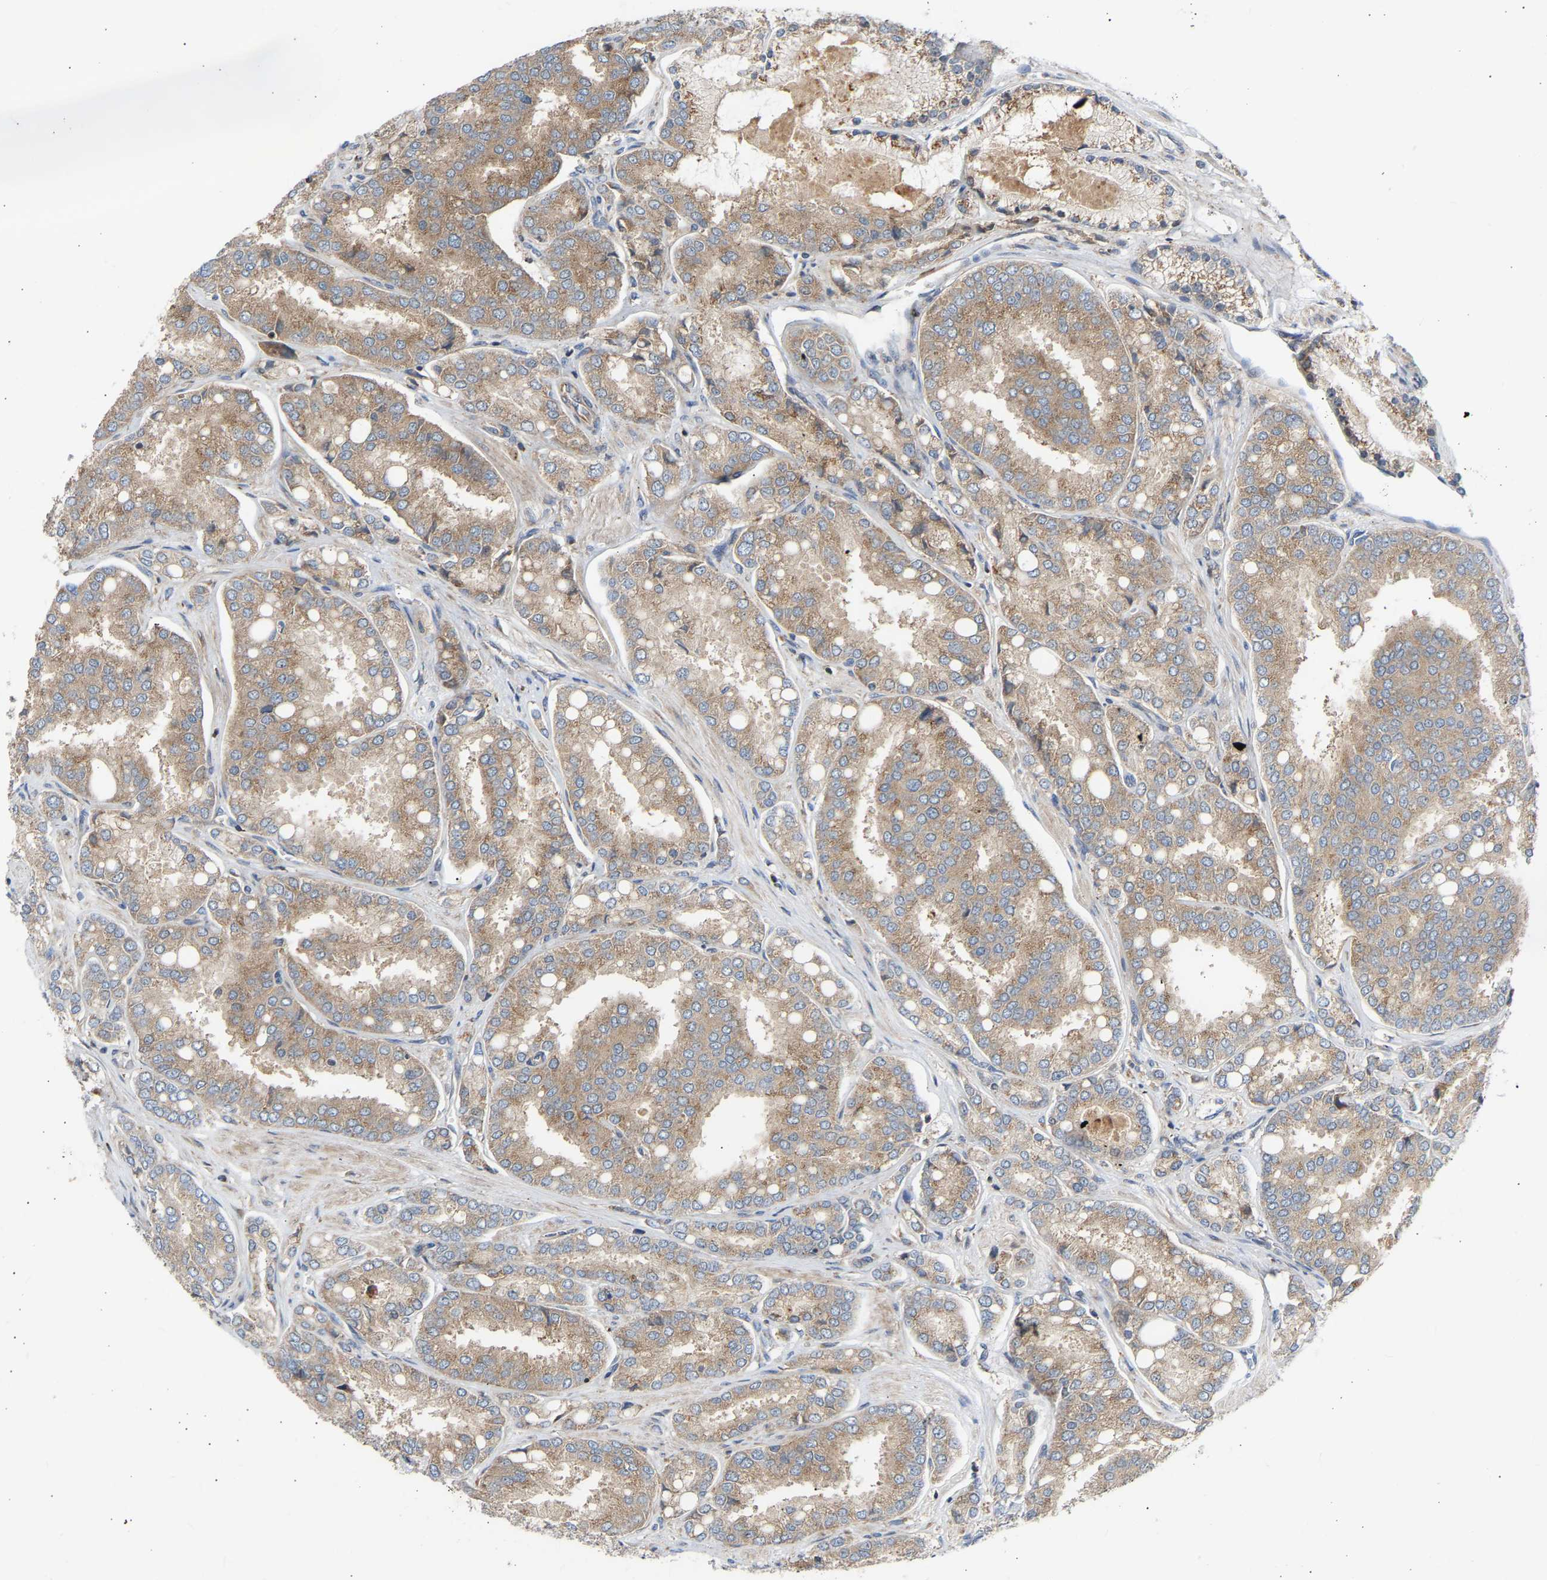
{"staining": {"intensity": "moderate", "quantity": ">75%", "location": "cytoplasmic/membranous"}, "tissue": "prostate cancer", "cell_type": "Tumor cells", "image_type": "cancer", "snomed": [{"axis": "morphology", "description": "Adenocarcinoma, High grade"}, {"axis": "topography", "description": "Prostate"}], "caption": "The immunohistochemical stain labels moderate cytoplasmic/membranous positivity in tumor cells of prostate cancer (high-grade adenocarcinoma) tissue. The staining is performed using DAB (3,3'-diaminobenzidine) brown chromogen to label protein expression. The nuclei are counter-stained blue using hematoxylin.", "gene": "GCN1", "patient": {"sex": "male", "age": 50}}